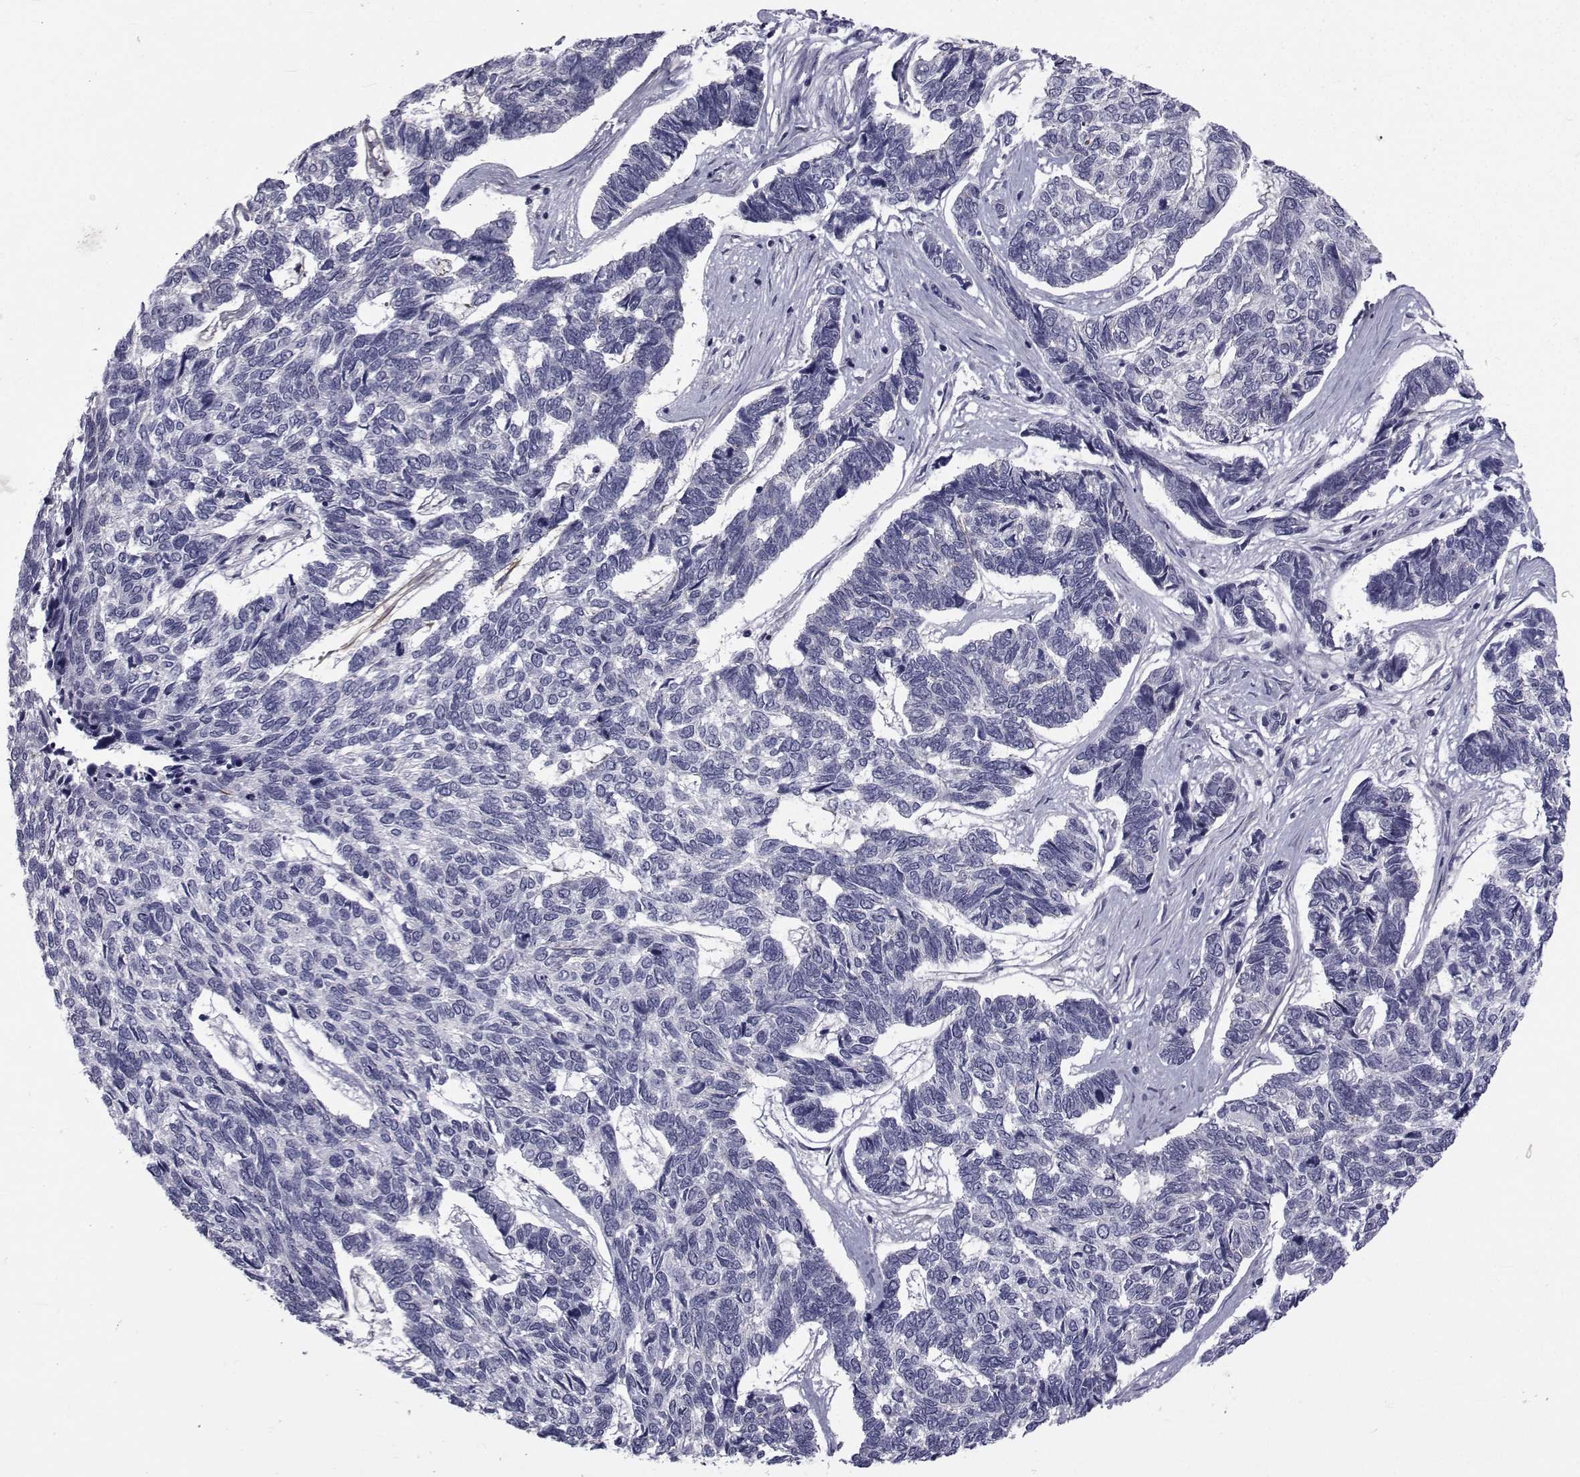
{"staining": {"intensity": "negative", "quantity": "none", "location": "none"}, "tissue": "skin cancer", "cell_type": "Tumor cells", "image_type": "cancer", "snomed": [{"axis": "morphology", "description": "Basal cell carcinoma"}, {"axis": "topography", "description": "Skin"}], "caption": "Protein analysis of skin cancer (basal cell carcinoma) displays no significant staining in tumor cells.", "gene": "SLC30A10", "patient": {"sex": "female", "age": 65}}